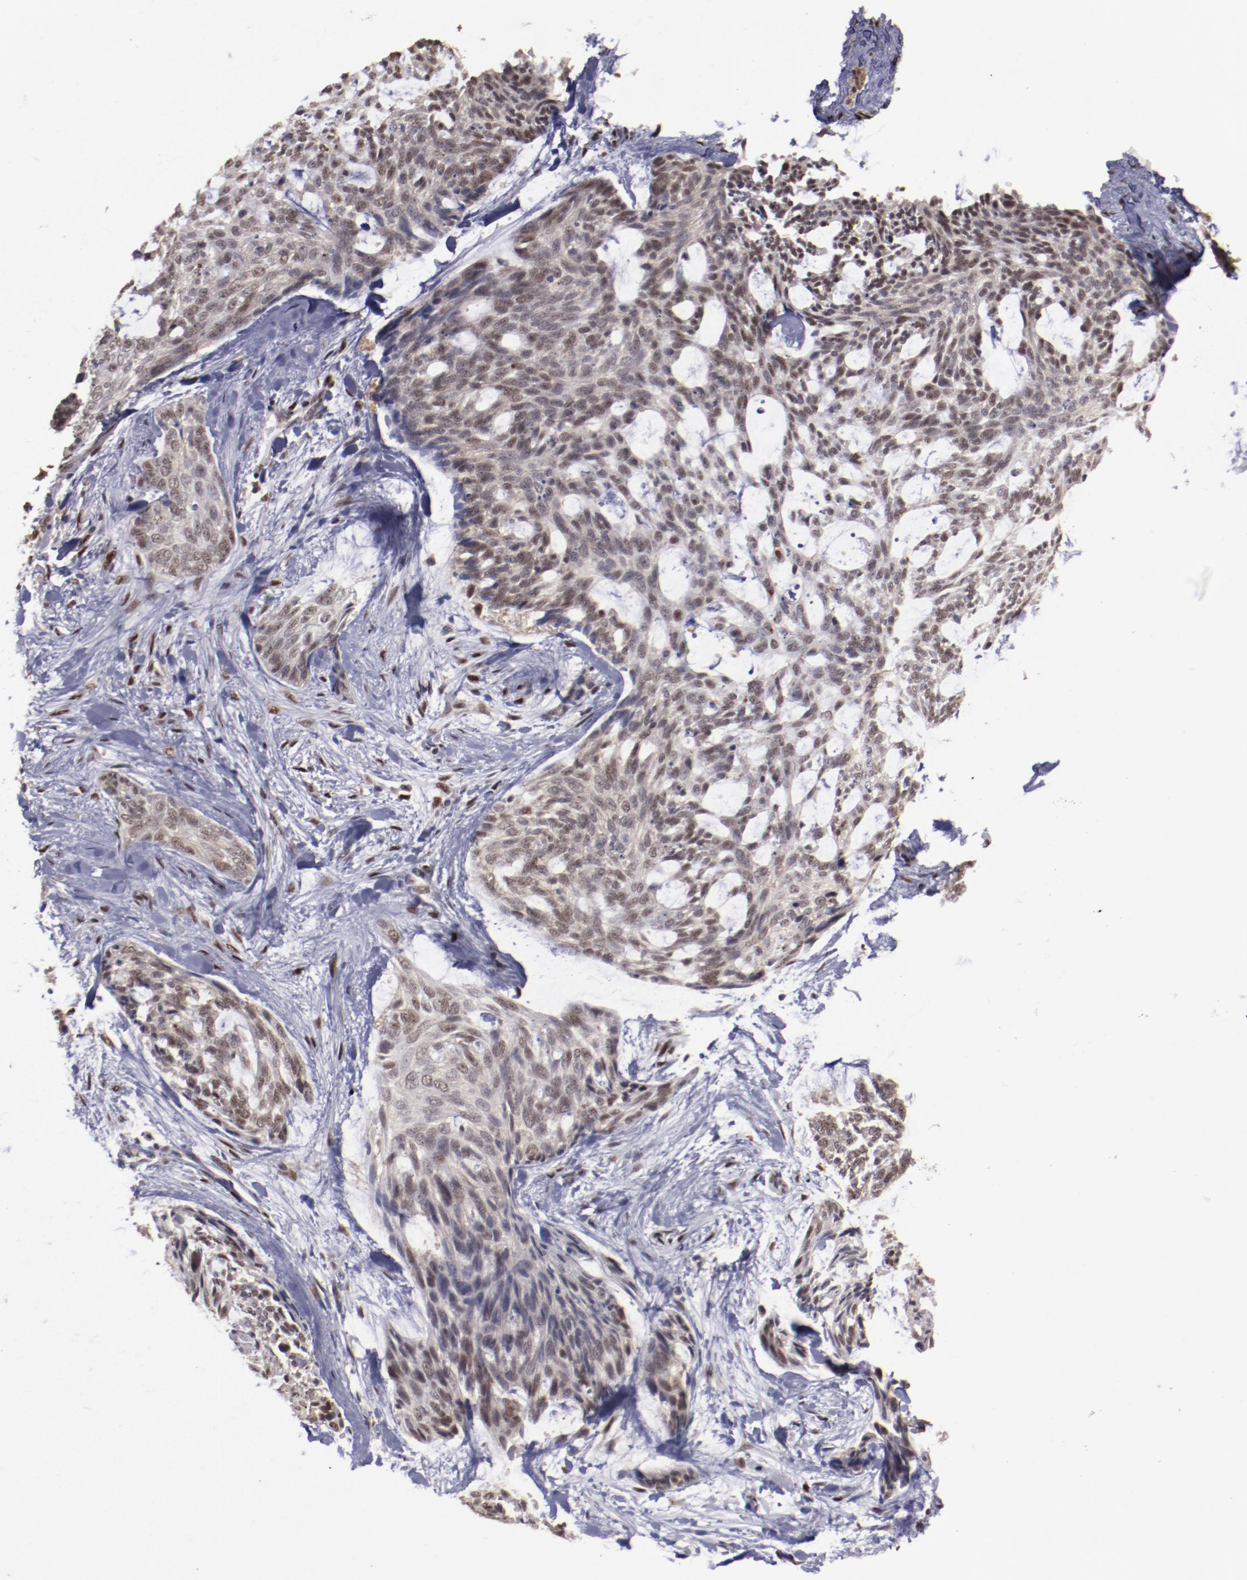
{"staining": {"intensity": "weak", "quantity": ">75%", "location": "nuclear"}, "tissue": "skin cancer", "cell_type": "Tumor cells", "image_type": "cancer", "snomed": [{"axis": "morphology", "description": "Normal tissue, NOS"}, {"axis": "morphology", "description": "Basal cell carcinoma"}, {"axis": "topography", "description": "Skin"}], "caption": "A histopathology image showing weak nuclear positivity in approximately >75% of tumor cells in basal cell carcinoma (skin), as visualized by brown immunohistochemical staining.", "gene": "ARNT", "patient": {"sex": "female", "age": 71}}